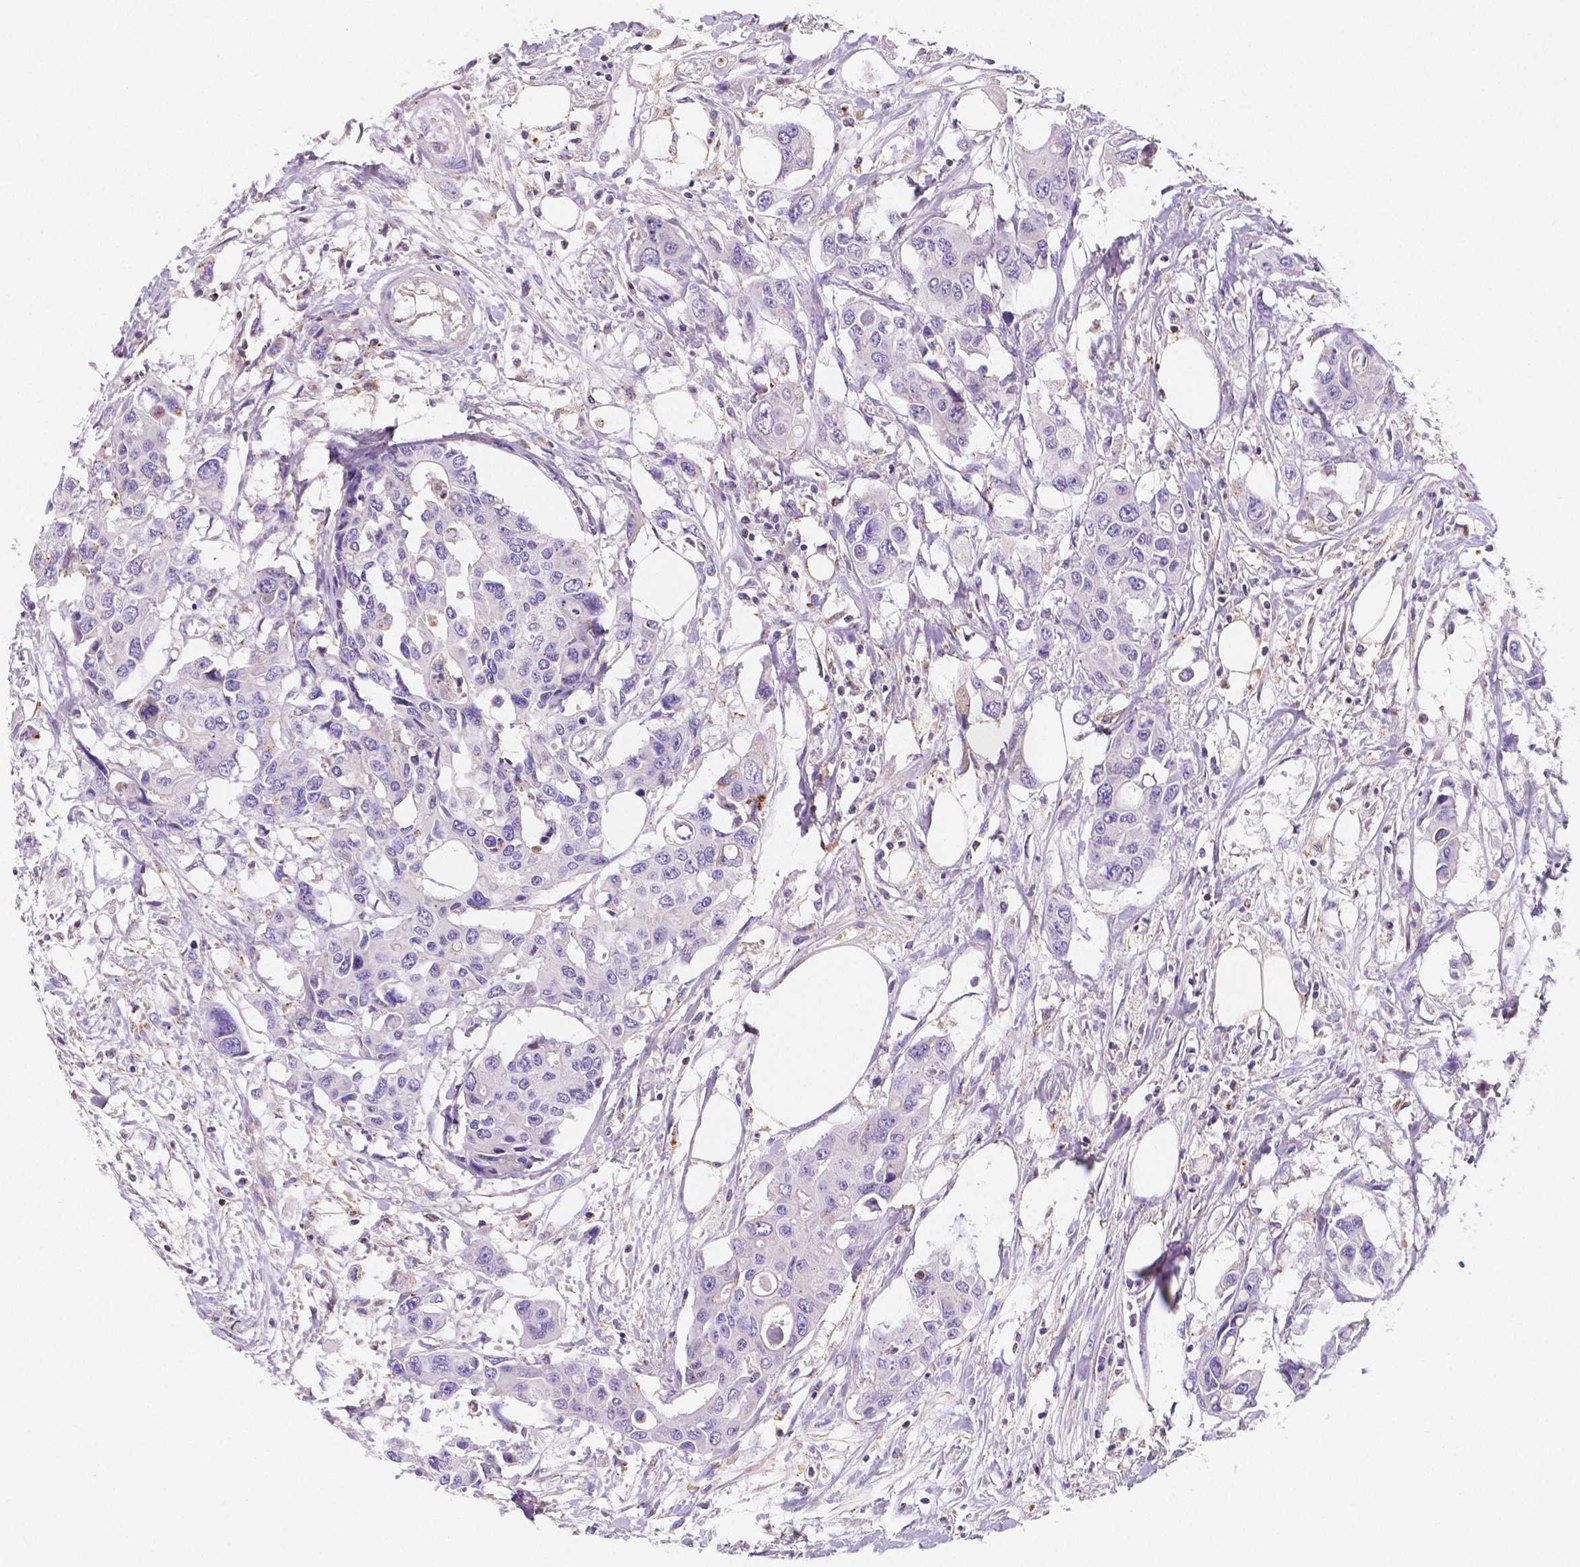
{"staining": {"intensity": "negative", "quantity": "none", "location": "none"}, "tissue": "colorectal cancer", "cell_type": "Tumor cells", "image_type": "cancer", "snomed": [{"axis": "morphology", "description": "Adenocarcinoma, NOS"}, {"axis": "topography", "description": "Colon"}], "caption": "Colorectal adenocarcinoma stained for a protein using immunohistochemistry (IHC) exhibits no staining tumor cells.", "gene": "GABRD", "patient": {"sex": "male", "age": 77}}